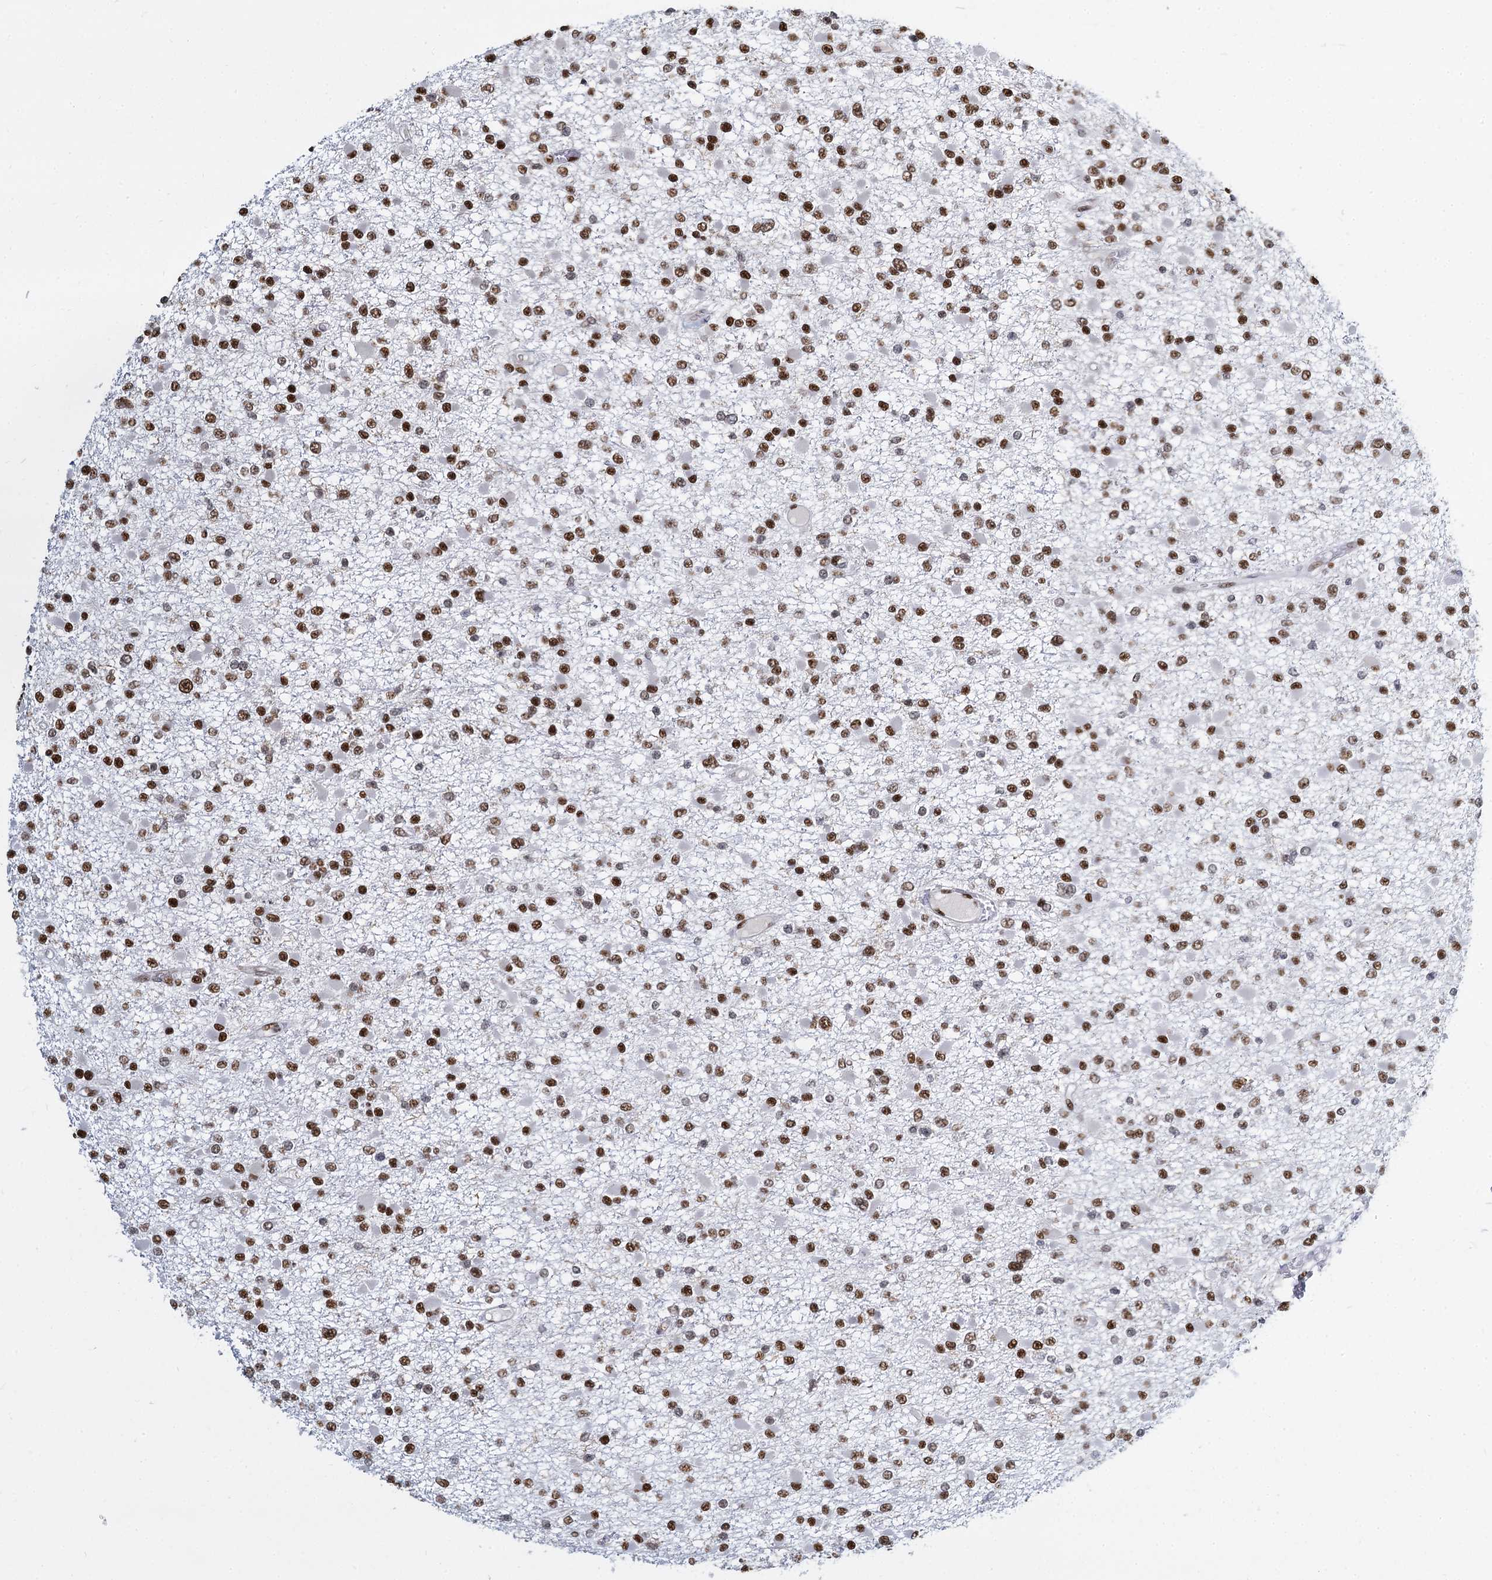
{"staining": {"intensity": "strong", "quantity": ">75%", "location": "nuclear"}, "tissue": "glioma", "cell_type": "Tumor cells", "image_type": "cancer", "snomed": [{"axis": "morphology", "description": "Glioma, malignant, Low grade"}, {"axis": "topography", "description": "Brain"}], "caption": "About >75% of tumor cells in glioma reveal strong nuclear protein positivity as visualized by brown immunohistochemical staining.", "gene": "DCPS", "patient": {"sex": "female", "age": 22}}